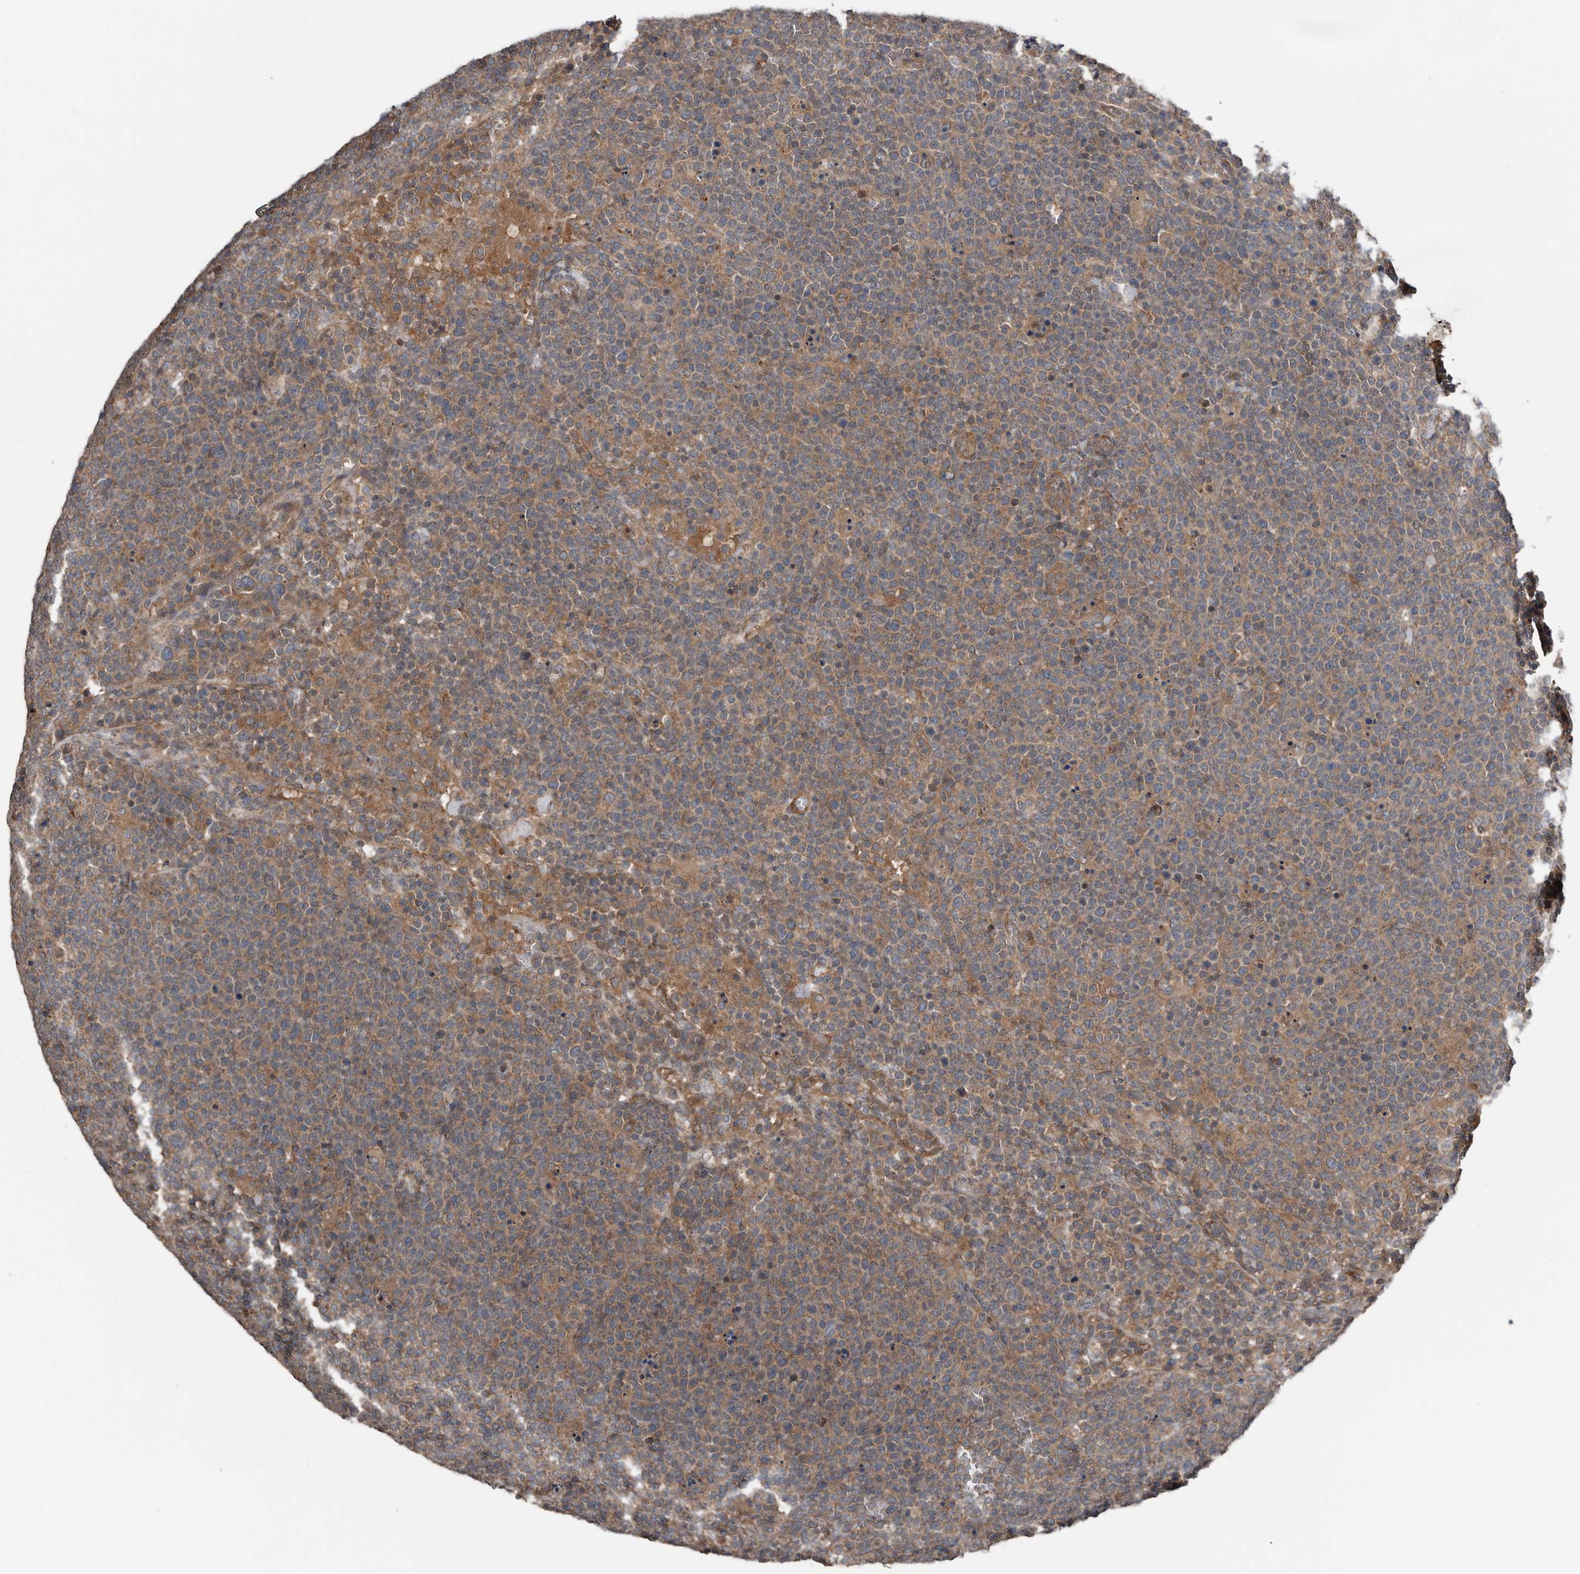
{"staining": {"intensity": "weak", "quantity": "25%-75%", "location": "cytoplasmic/membranous"}, "tissue": "lymphoma", "cell_type": "Tumor cells", "image_type": "cancer", "snomed": [{"axis": "morphology", "description": "Malignant lymphoma, non-Hodgkin's type, High grade"}, {"axis": "topography", "description": "Lymph node"}], "caption": "High-grade malignant lymphoma, non-Hodgkin's type was stained to show a protein in brown. There is low levels of weak cytoplasmic/membranous expression in approximately 25%-75% of tumor cells.", "gene": "DNAJB4", "patient": {"sex": "male", "age": 61}}